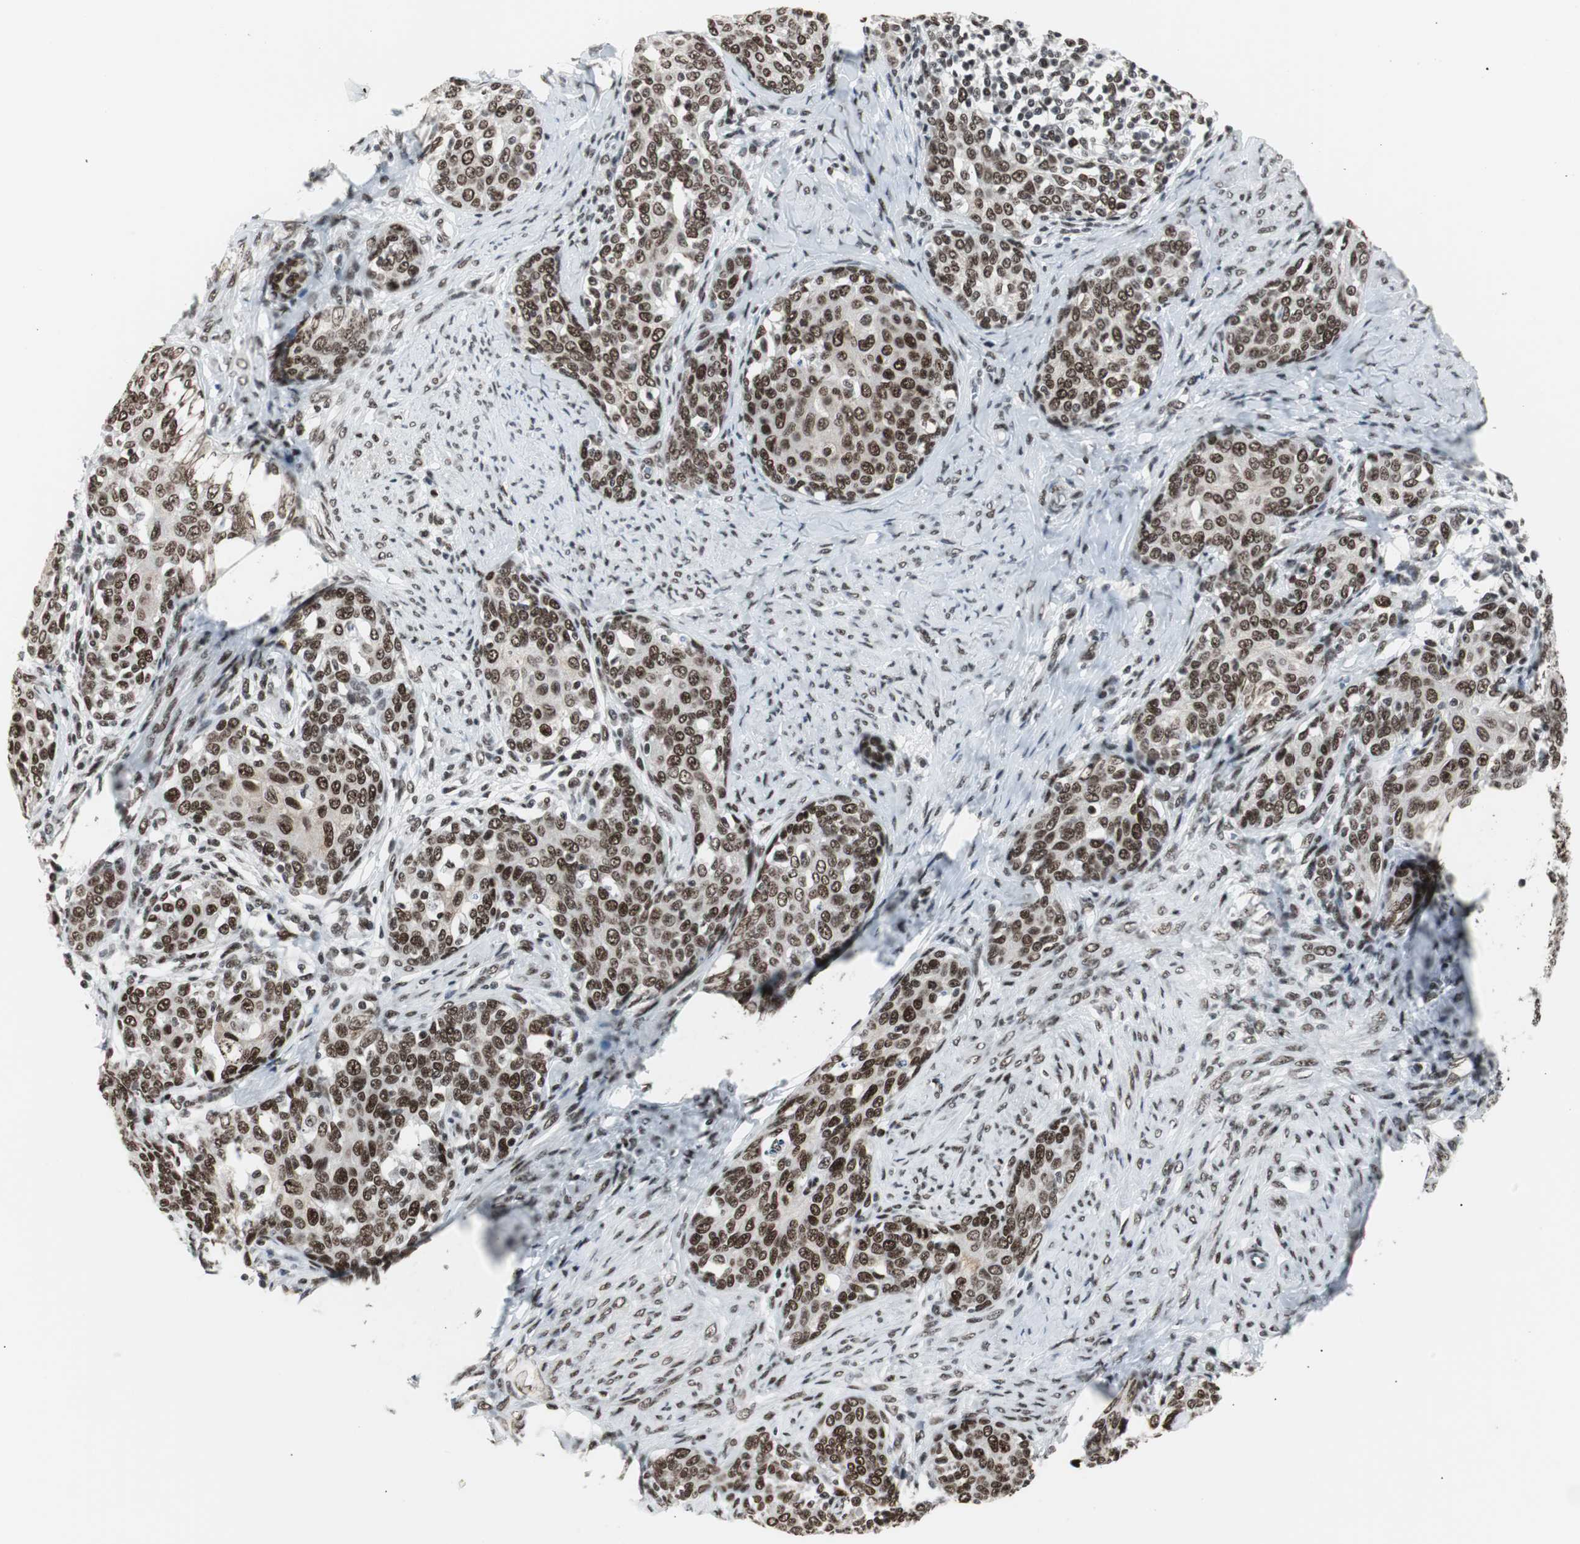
{"staining": {"intensity": "moderate", "quantity": ">75%", "location": "nuclear"}, "tissue": "cervical cancer", "cell_type": "Tumor cells", "image_type": "cancer", "snomed": [{"axis": "morphology", "description": "Squamous cell carcinoma, NOS"}, {"axis": "morphology", "description": "Adenocarcinoma, NOS"}, {"axis": "topography", "description": "Cervix"}], "caption": "High-power microscopy captured an immunohistochemistry (IHC) image of cervical adenocarcinoma, revealing moderate nuclear expression in about >75% of tumor cells.", "gene": "XRCC1", "patient": {"sex": "female", "age": 52}}